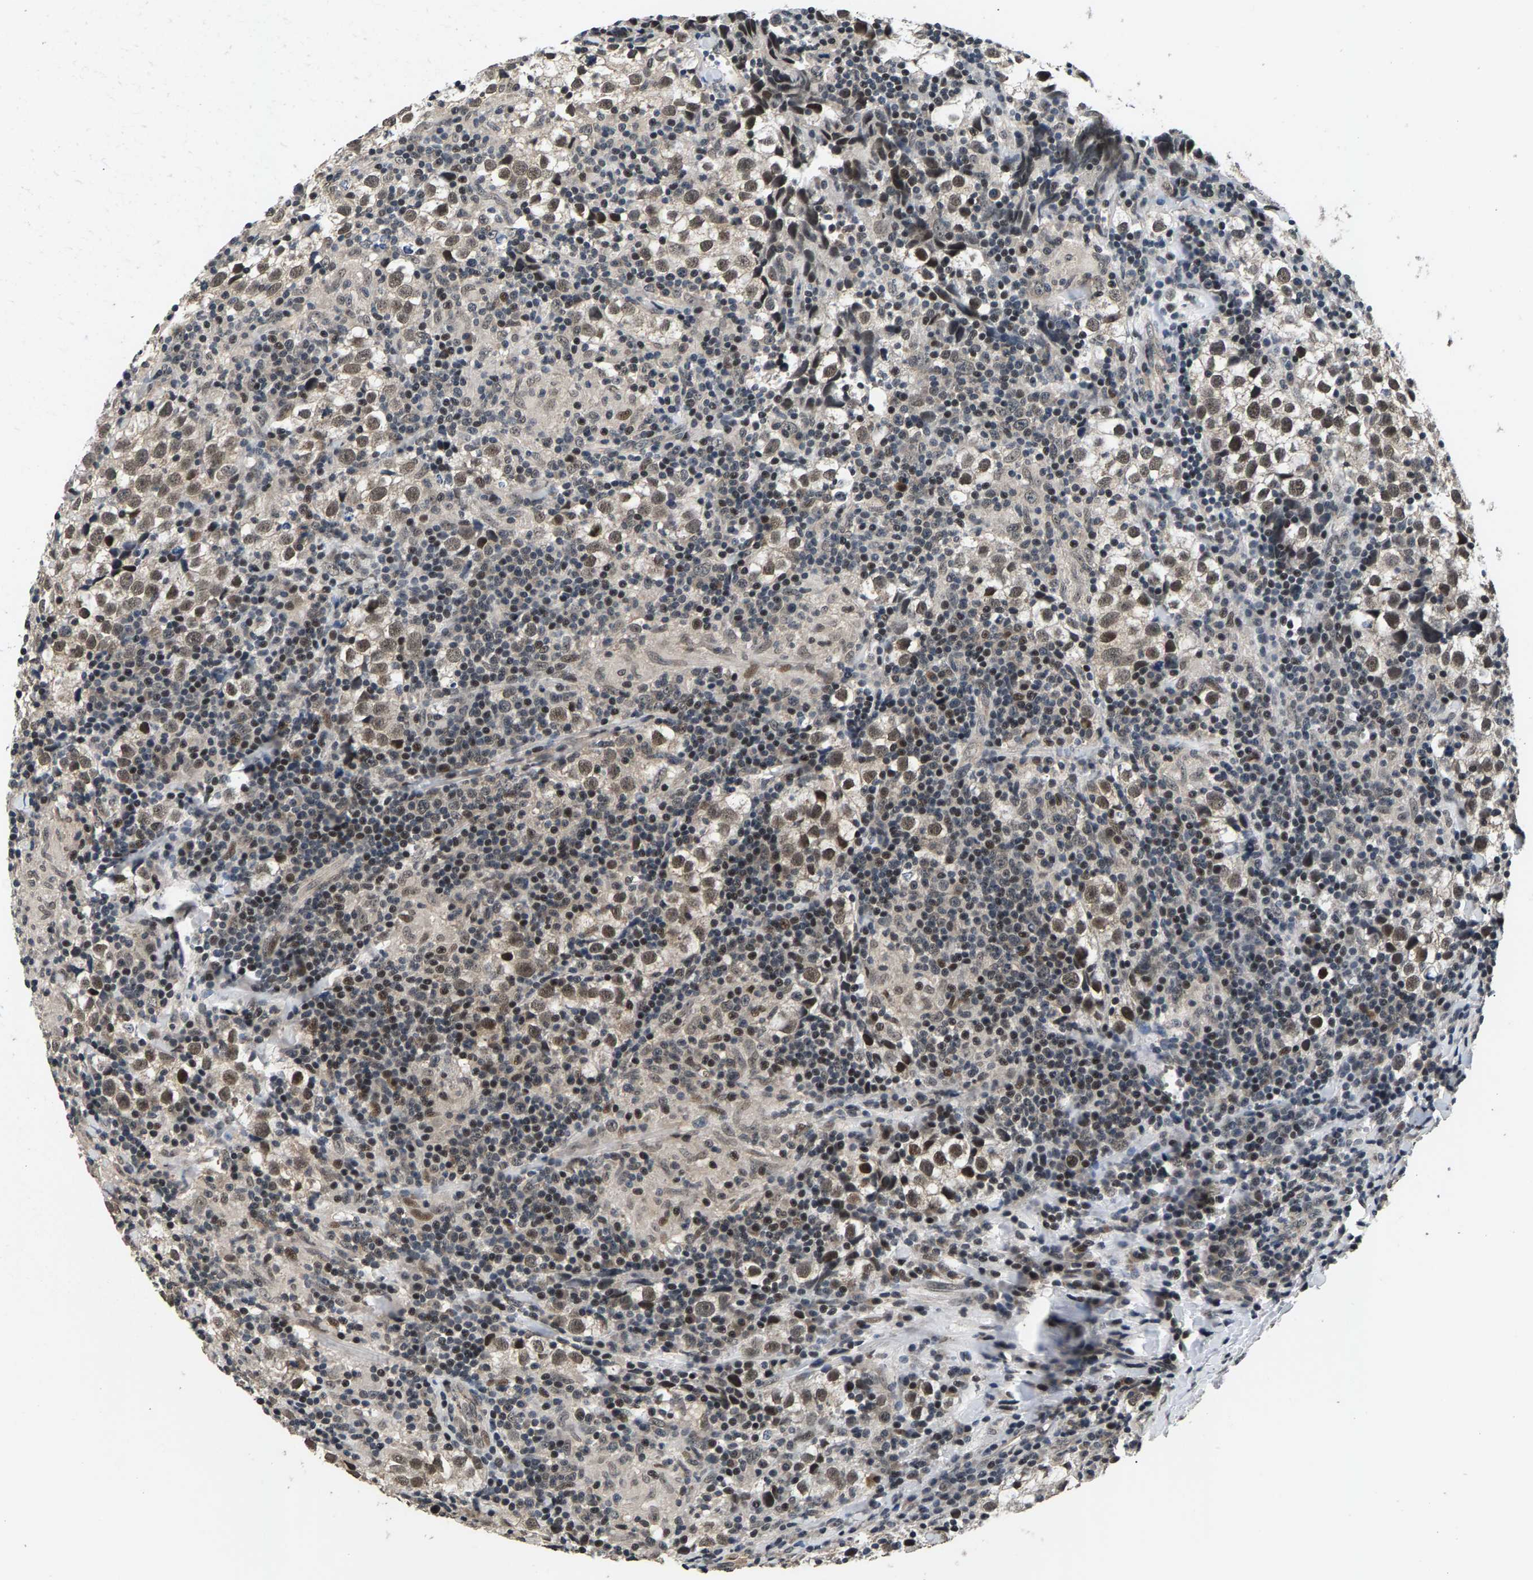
{"staining": {"intensity": "strong", "quantity": "25%-75%", "location": "cytoplasmic/membranous,nuclear"}, "tissue": "testis cancer", "cell_type": "Tumor cells", "image_type": "cancer", "snomed": [{"axis": "morphology", "description": "Seminoma, NOS"}, {"axis": "morphology", "description": "Carcinoma, Embryonal, NOS"}, {"axis": "topography", "description": "Testis"}], "caption": "Testis cancer (embryonal carcinoma) was stained to show a protein in brown. There is high levels of strong cytoplasmic/membranous and nuclear expression in about 25%-75% of tumor cells.", "gene": "RBM33", "patient": {"sex": "male", "age": 36}}